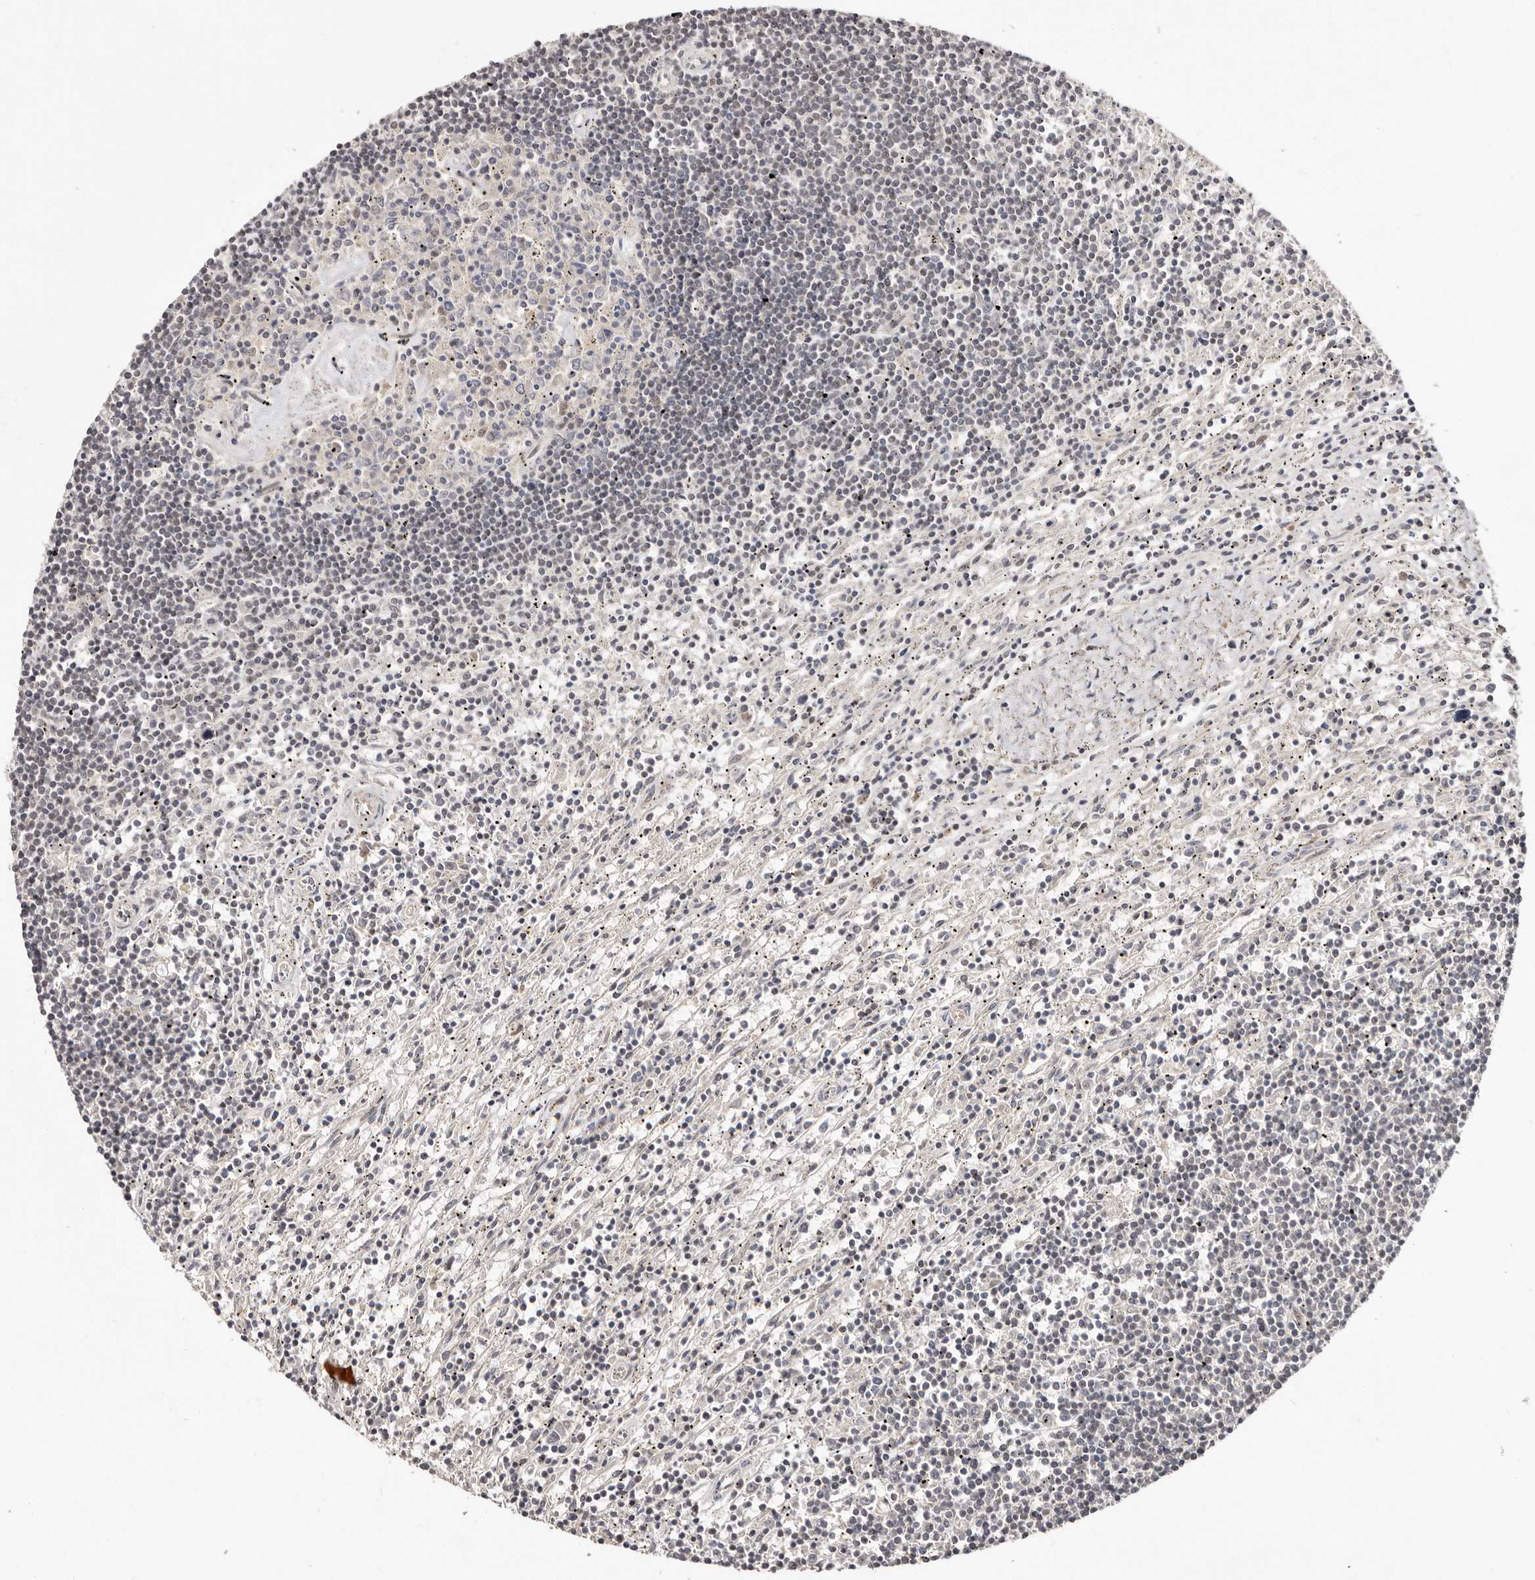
{"staining": {"intensity": "negative", "quantity": "none", "location": "none"}, "tissue": "lymphoma", "cell_type": "Tumor cells", "image_type": "cancer", "snomed": [{"axis": "morphology", "description": "Malignant lymphoma, non-Hodgkin's type, Low grade"}, {"axis": "topography", "description": "Spleen"}], "caption": "Malignant lymphoma, non-Hodgkin's type (low-grade) was stained to show a protein in brown. There is no significant expression in tumor cells.", "gene": "SRCAP", "patient": {"sex": "male", "age": 76}}